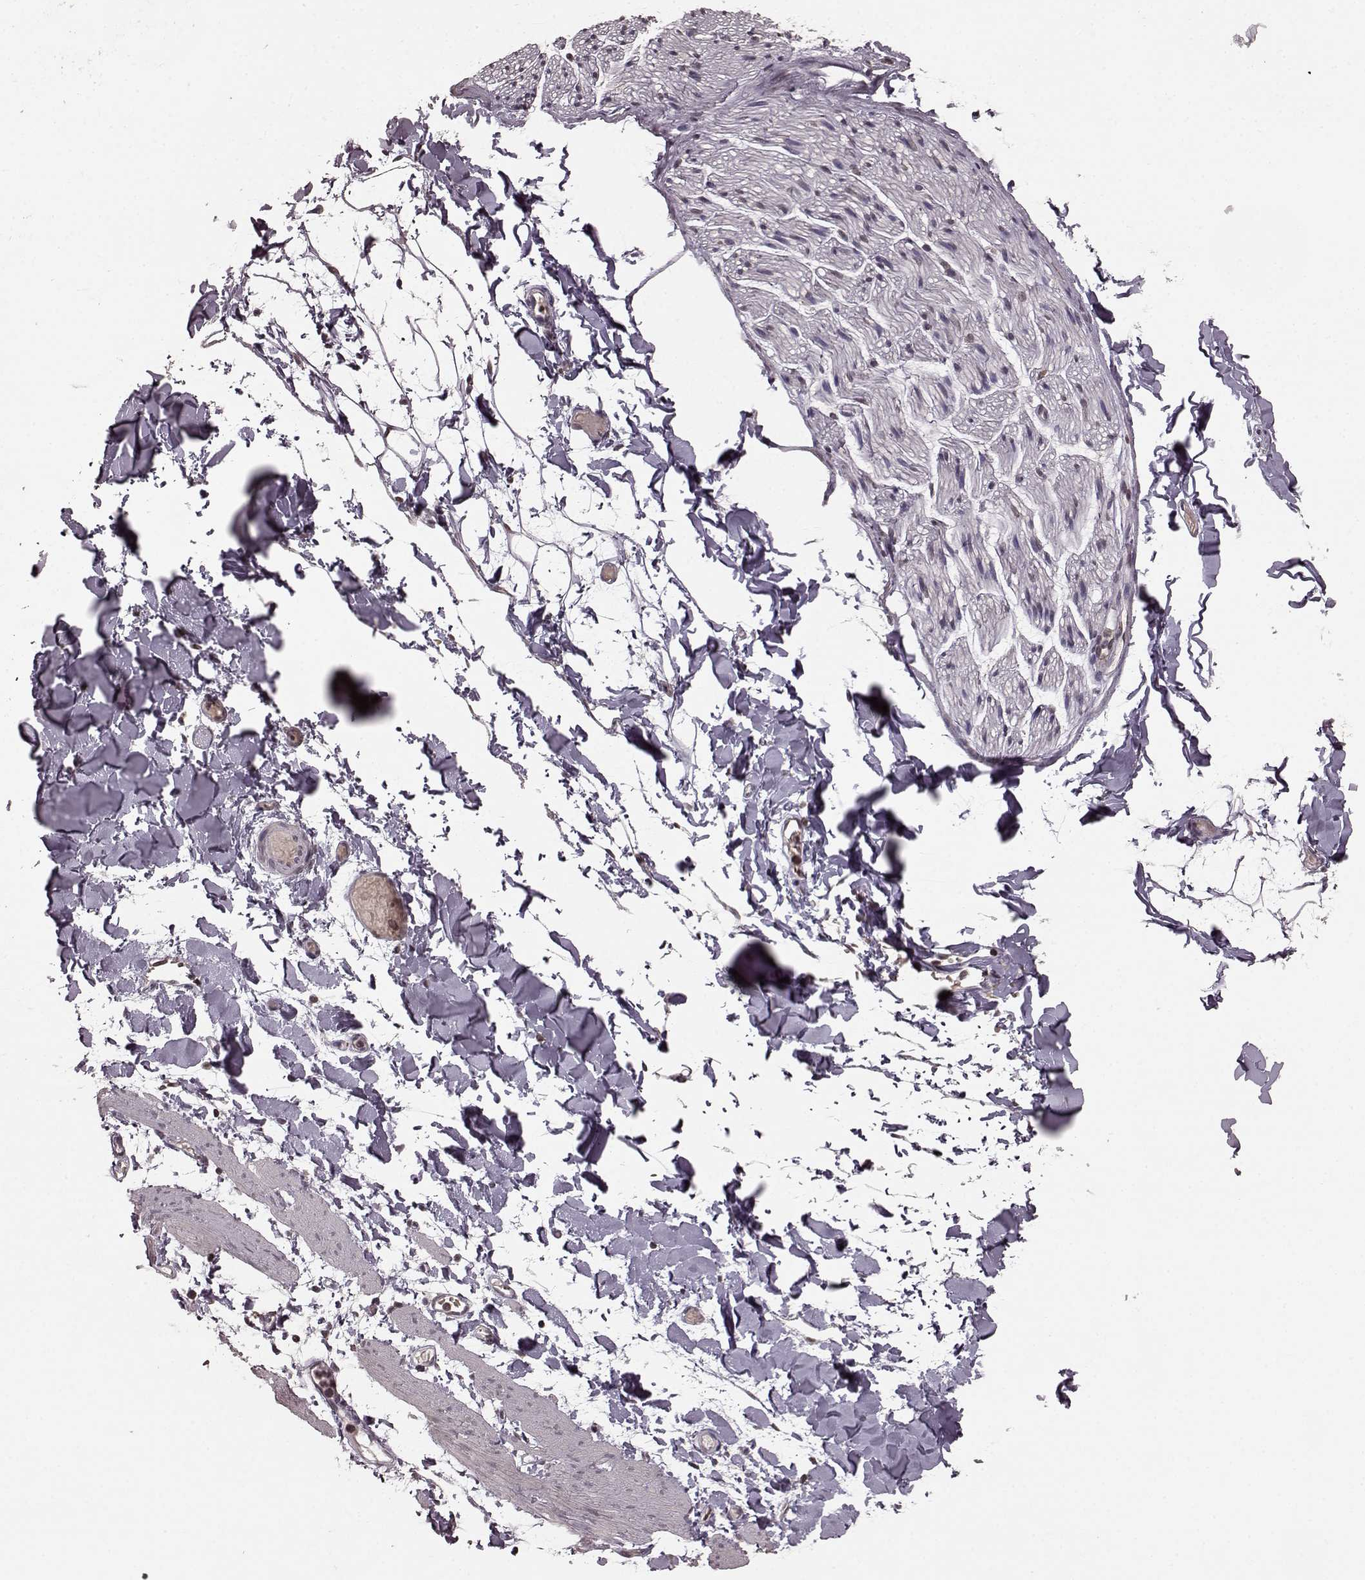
{"staining": {"intensity": "negative", "quantity": "none", "location": "none"}, "tissue": "adipose tissue", "cell_type": "Adipocytes", "image_type": "normal", "snomed": [{"axis": "morphology", "description": "Normal tissue, NOS"}, {"axis": "topography", "description": "Gallbladder"}, {"axis": "topography", "description": "Peripheral nerve tissue"}], "caption": "This is an immunohistochemistry photomicrograph of benign adipose tissue. There is no staining in adipocytes.", "gene": "GSS", "patient": {"sex": "female", "age": 45}}